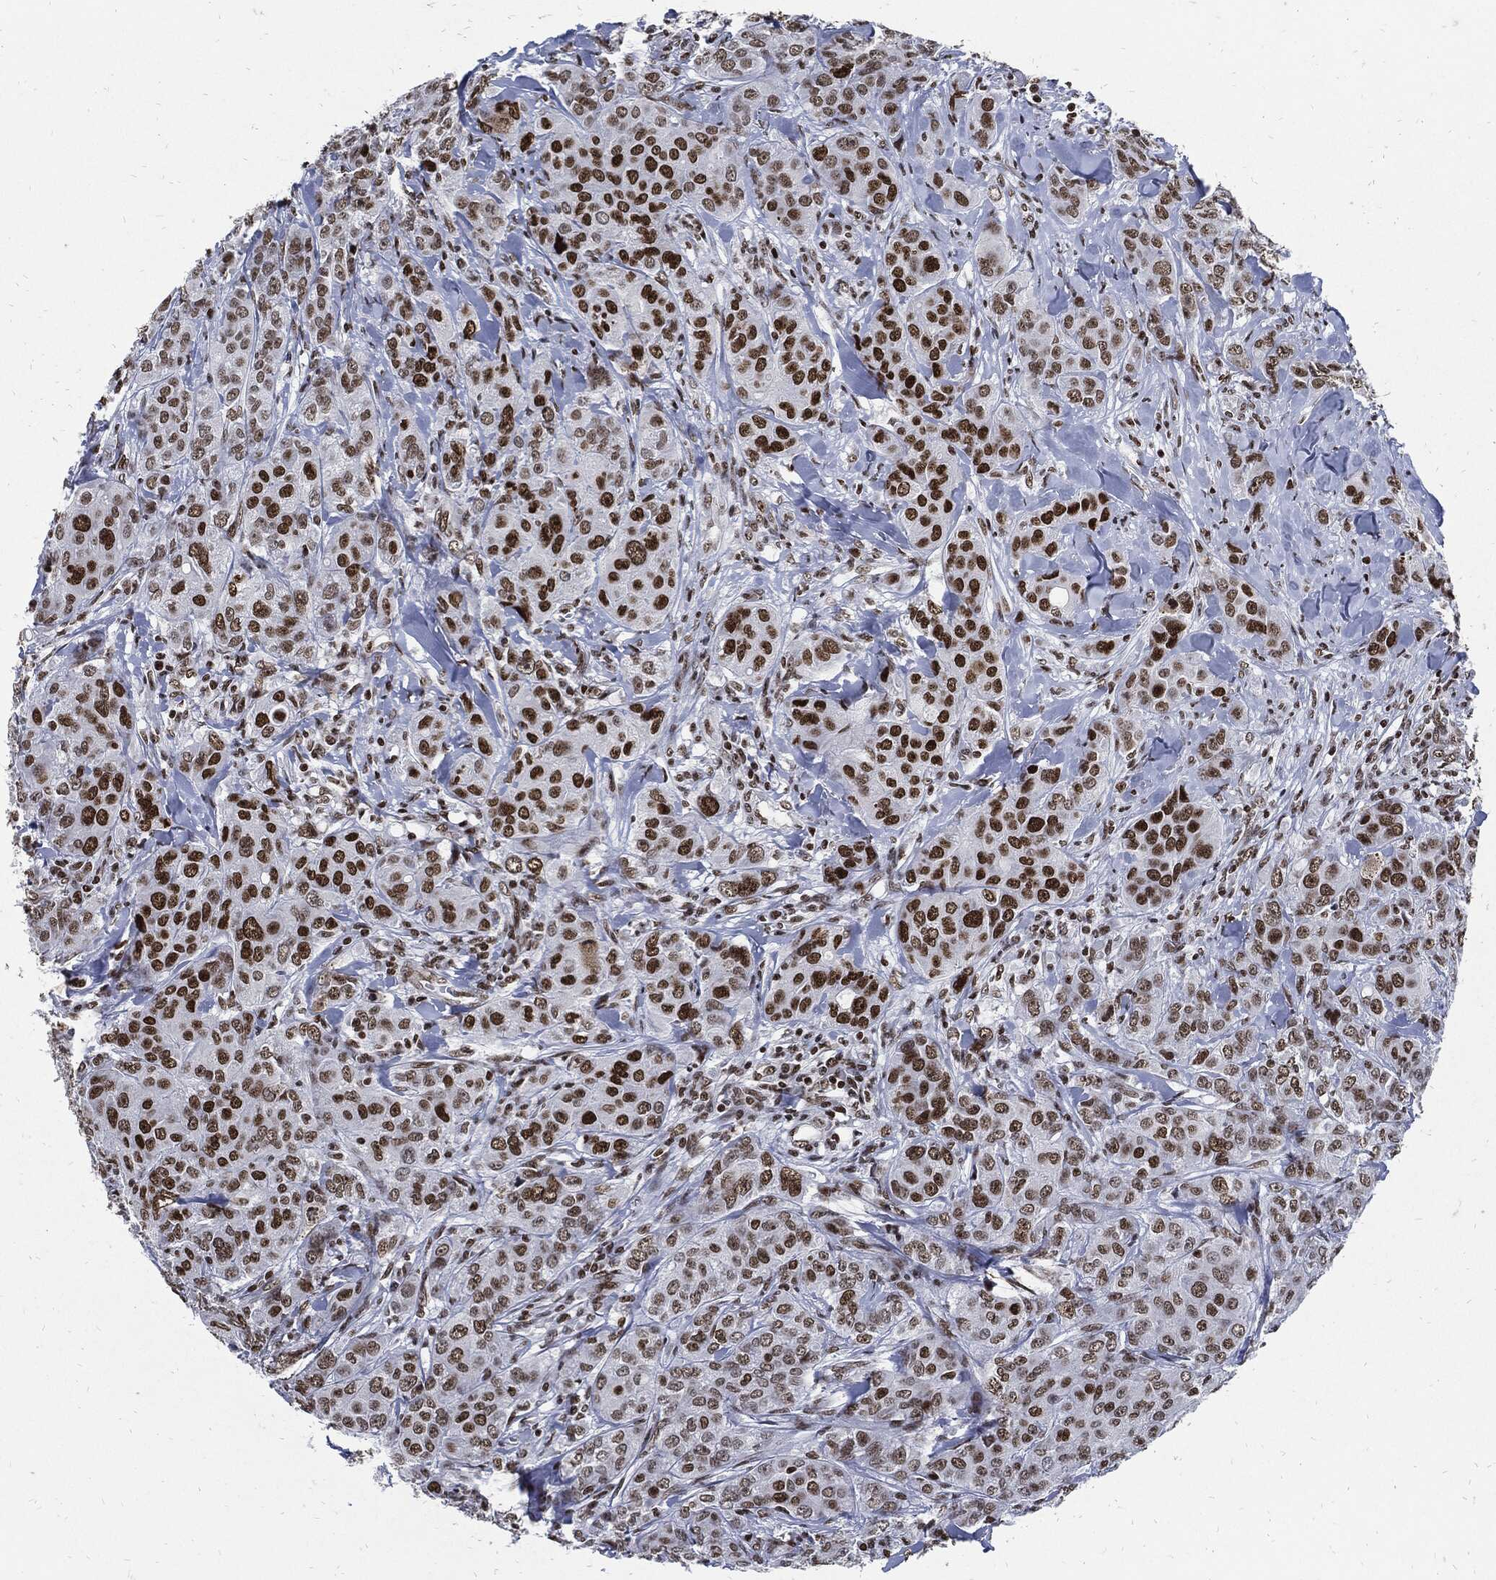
{"staining": {"intensity": "strong", "quantity": "25%-75%", "location": "nuclear"}, "tissue": "breast cancer", "cell_type": "Tumor cells", "image_type": "cancer", "snomed": [{"axis": "morphology", "description": "Duct carcinoma"}, {"axis": "topography", "description": "Breast"}], "caption": "IHC micrograph of human breast intraductal carcinoma stained for a protein (brown), which exhibits high levels of strong nuclear positivity in approximately 25%-75% of tumor cells.", "gene": "TERF2", "patient": {"sex": "female", "age": 43}}